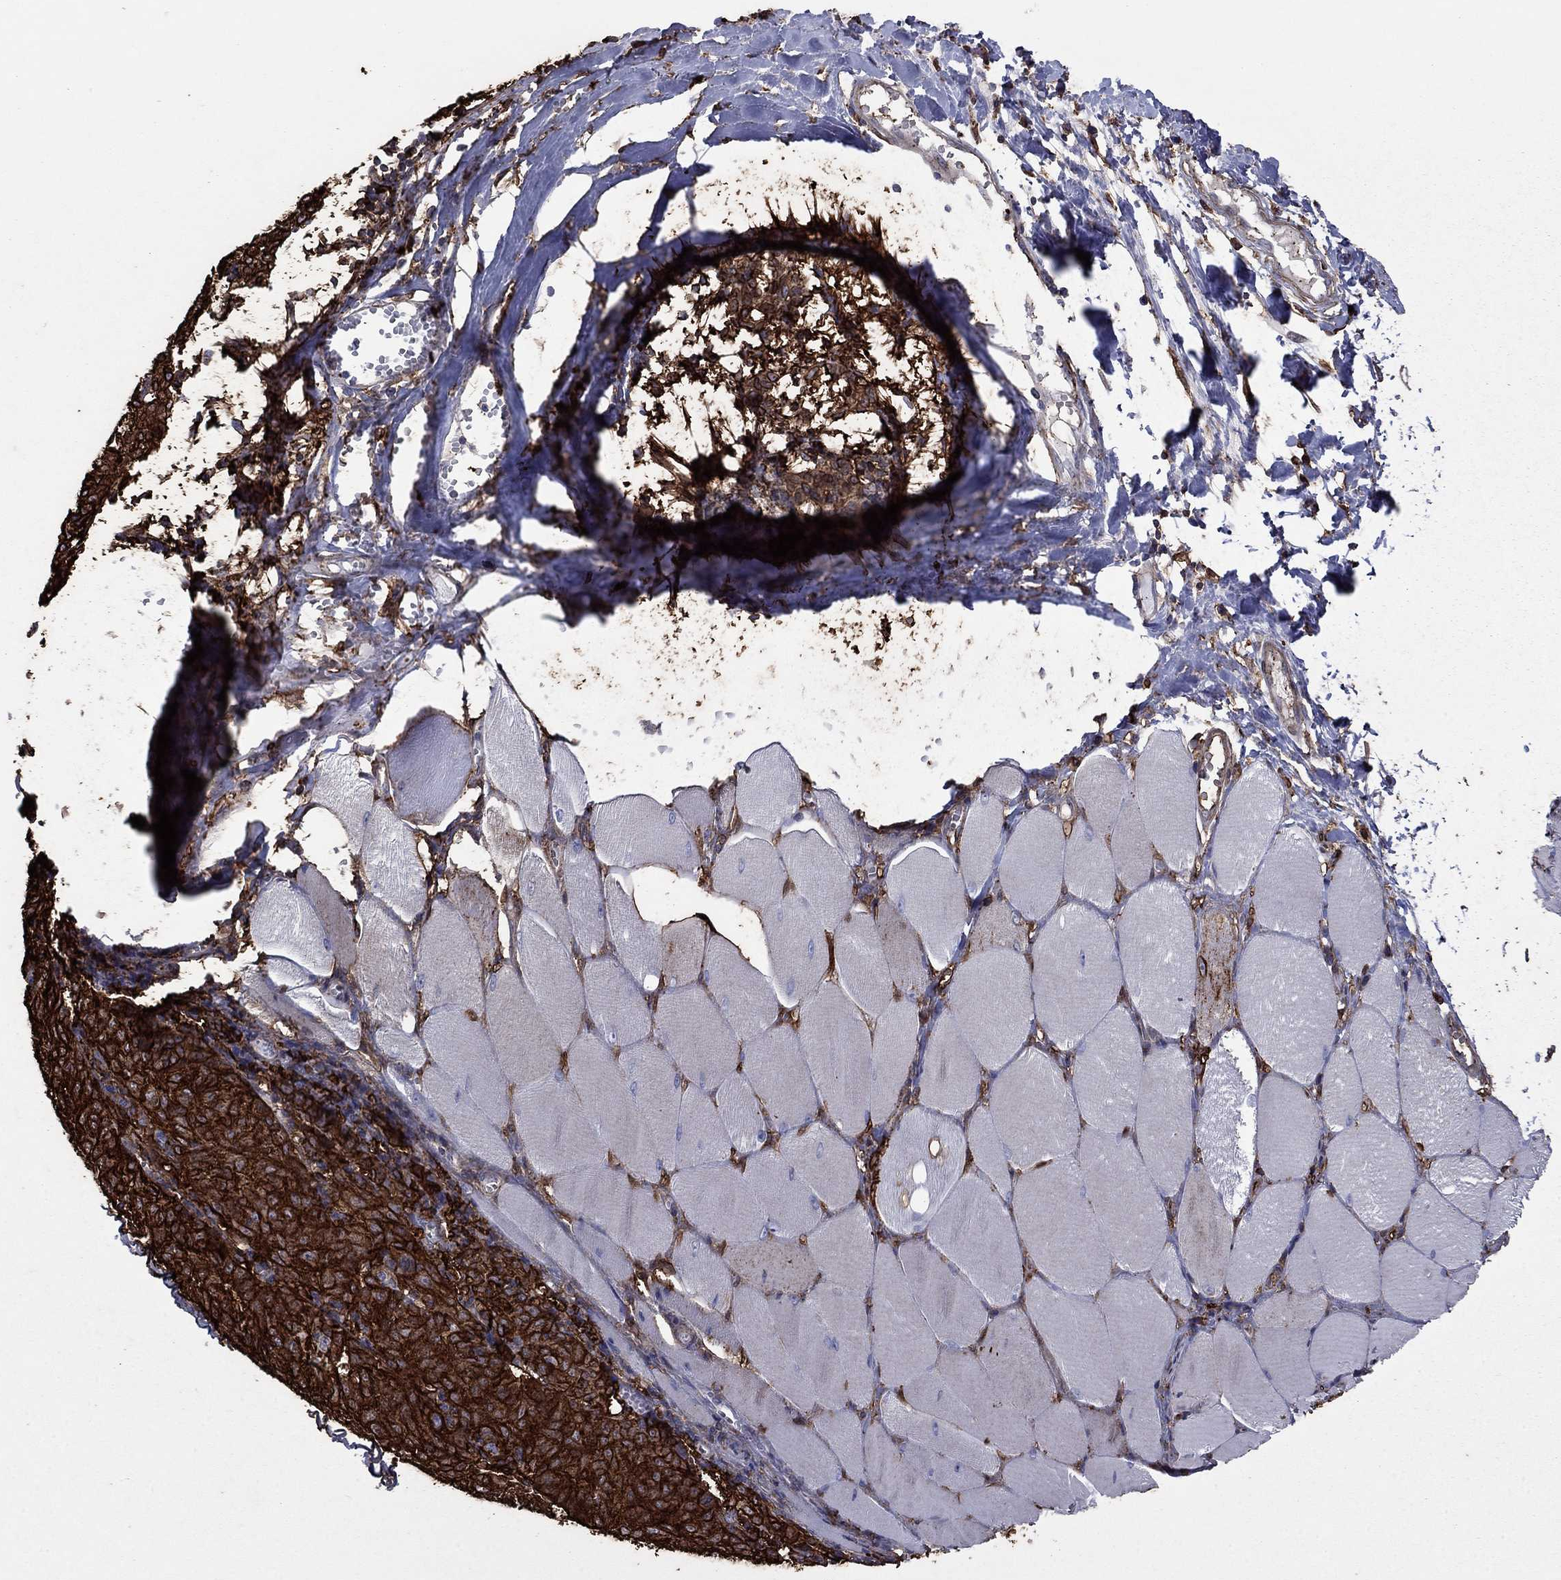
{"staining": {"intensity": "strong", "quantity": "25%-75%", "location": "cytoplasmic/membranous"}, "tissue": "melanoma", "cell_type": "Tumor cells", "image_type": "cancer", "snomed": [{"axis": "morphology", "description": "Malignant melanoma, NOS"}, {"axis": "topography", "description": "Skin"}], "caption": "About 25%-75% of tumor cells in malignant melanoma show strong cytoplasmic/membranous protein staining as visualized by brown immunohistochemical staining.", "gene": "PLAU", "patient": {"sex": "female", "age": 72}}